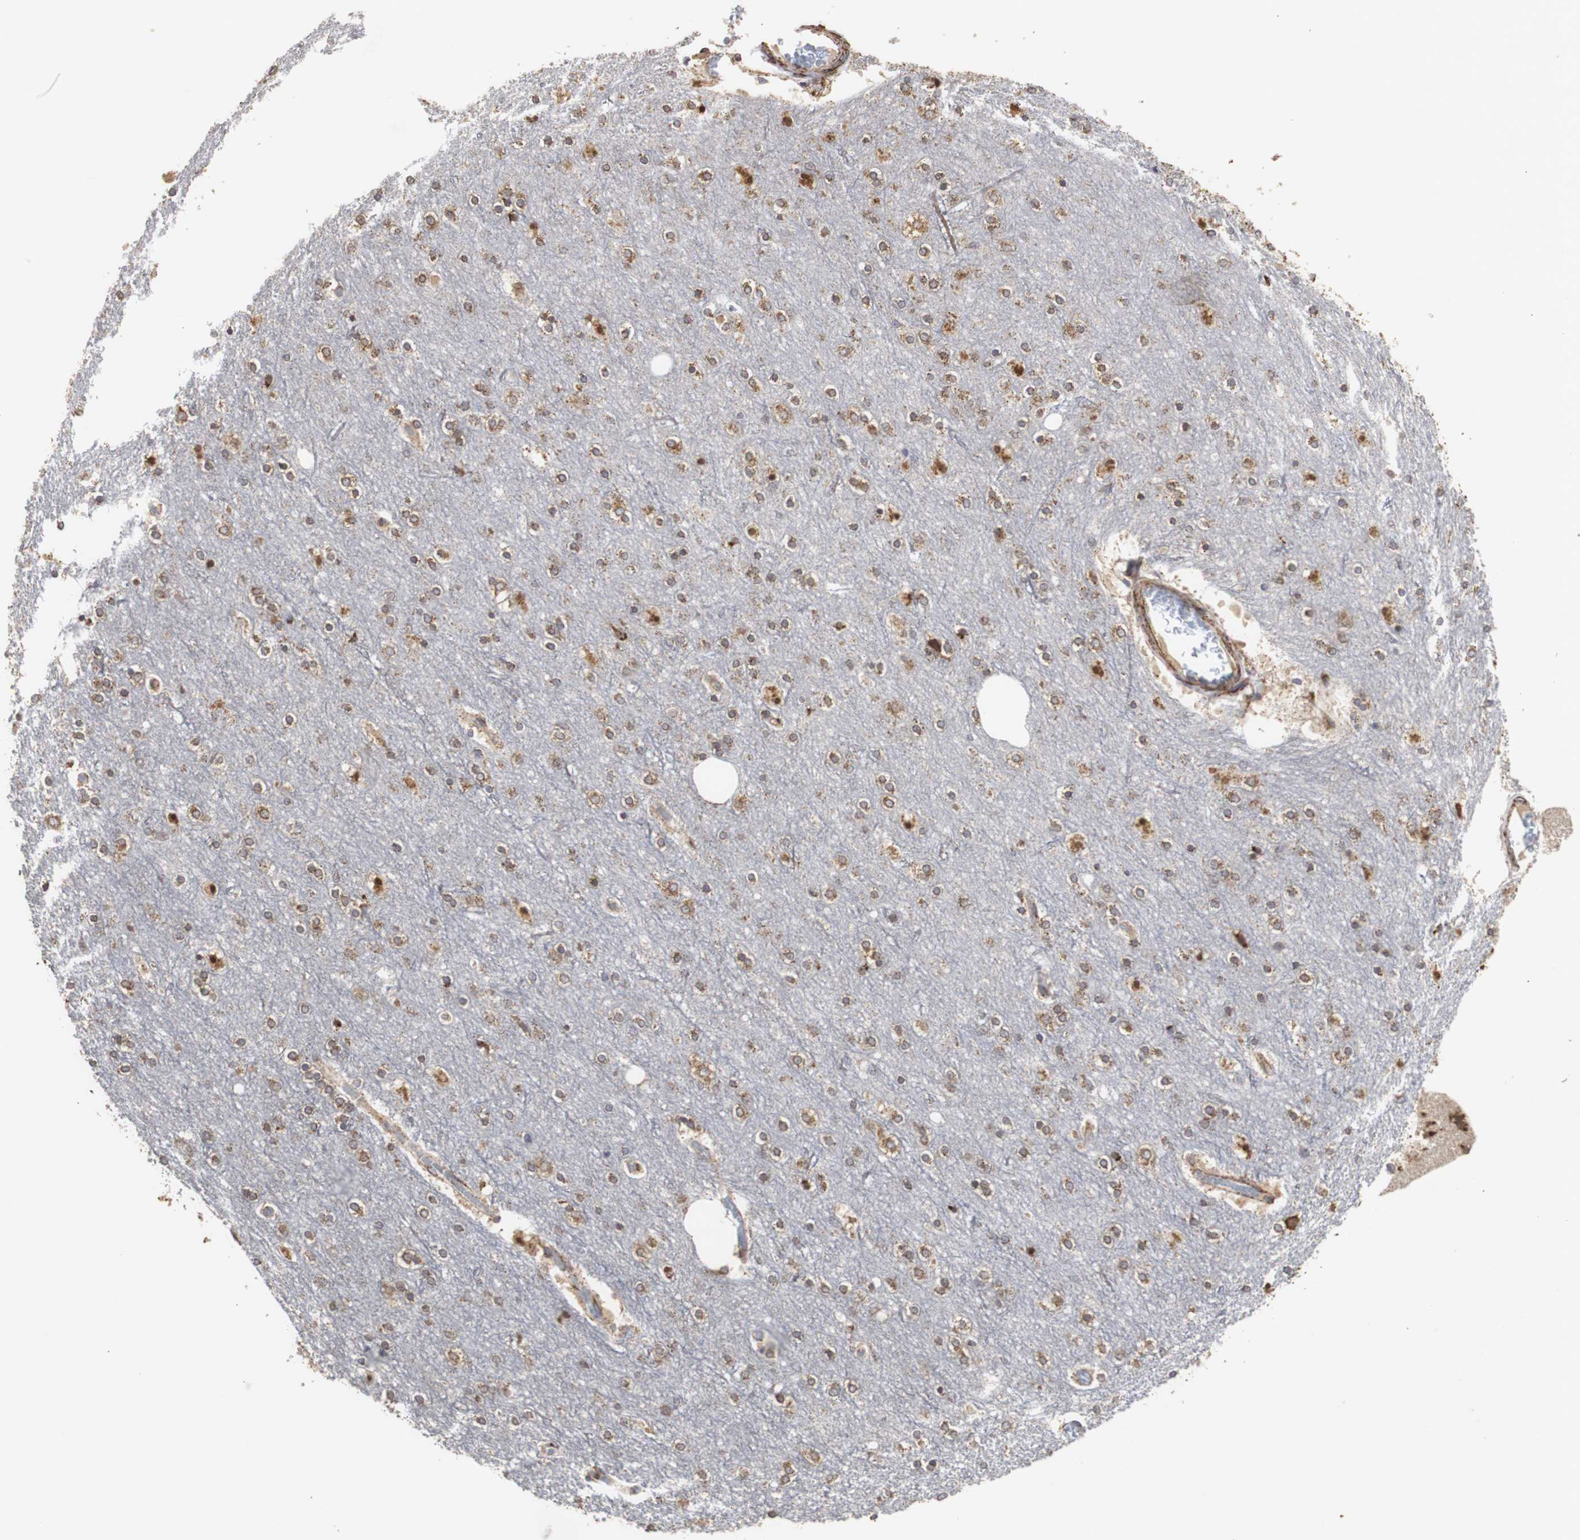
{"staining": {"intensity": "weak", "quantity": ">75%", "location": "cytoplasmic/membranous"}, "tissue": "cerebral cortex", "cell_type": "Endothelial cells", "image_type": "normal", "snomed": [{"axis": "morphology", "description": "Normal tissue, NOS"}, {"axis": "topography", "description": "Cerebral cortex"}], "caption": "This photomicrograph reveals IHC staining of unremarkable human cerebral cortex, with low weak cytoplasmic/membranous expression in about >75% of endothelial cells.", "gene": "HSD17B10", "patient": {"sex": "female", "age": 54}}